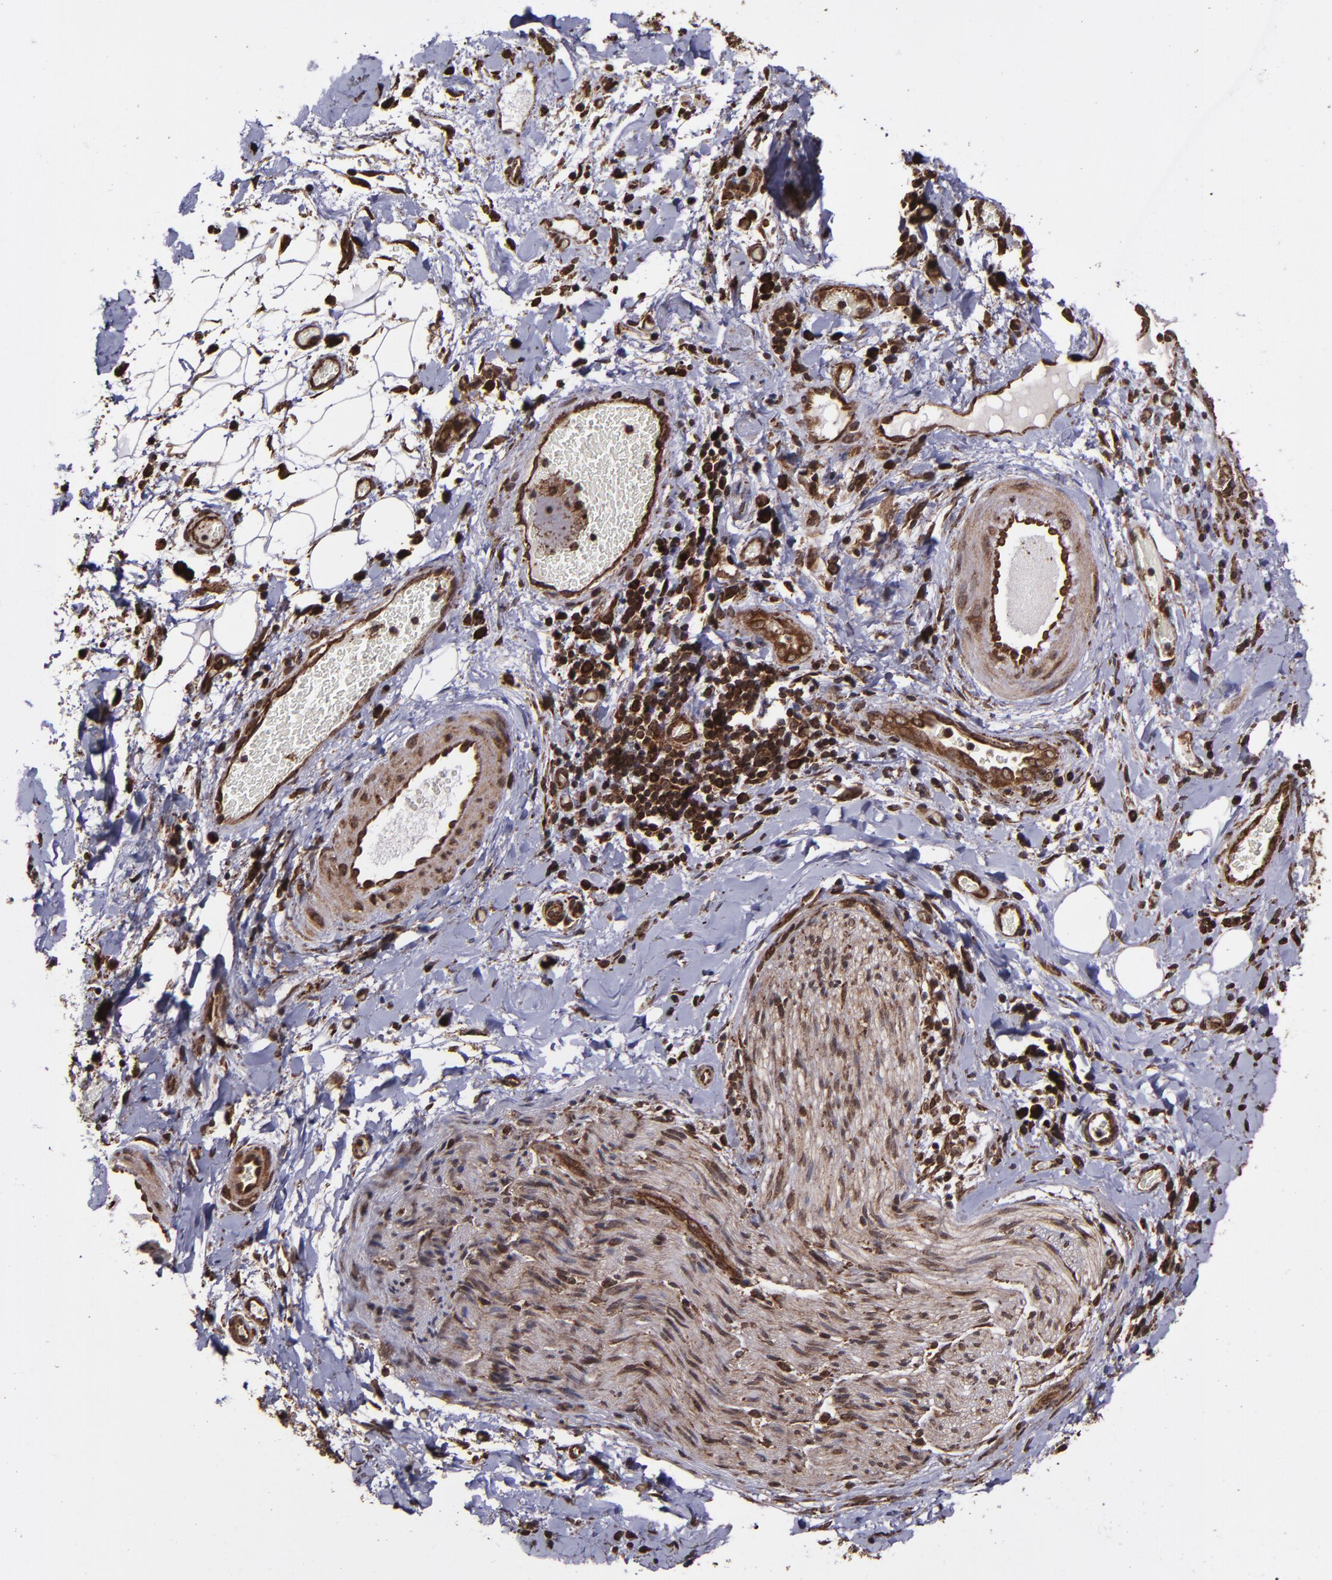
{"staining": {"intensity": "strong", "quantity": ">75%", "location": "cytoplasmic/membranous,nuclear"}, "tissue": "liver cancer", "cell_type": "Tumor cells", "image_type": "cancer", "snomed": [{"axis": "morphology", "description": "Cholangiocarcinoma"}, {"axis": "topography", "description": "Liver"}], "caption": "Immunohistochemical staining of liver cancer (cholangiocarcinoma) shows strong cytoplasmic/membranous and nuclear protein staining in about >75% of tumor cells. The staining was performed using DAB, with brown indicating positive protein expression. Nuclei are stained blue with hematoxylin.", "gene": "EIF4ENIF1", "patient": {"sex": "male", "age": 58}}